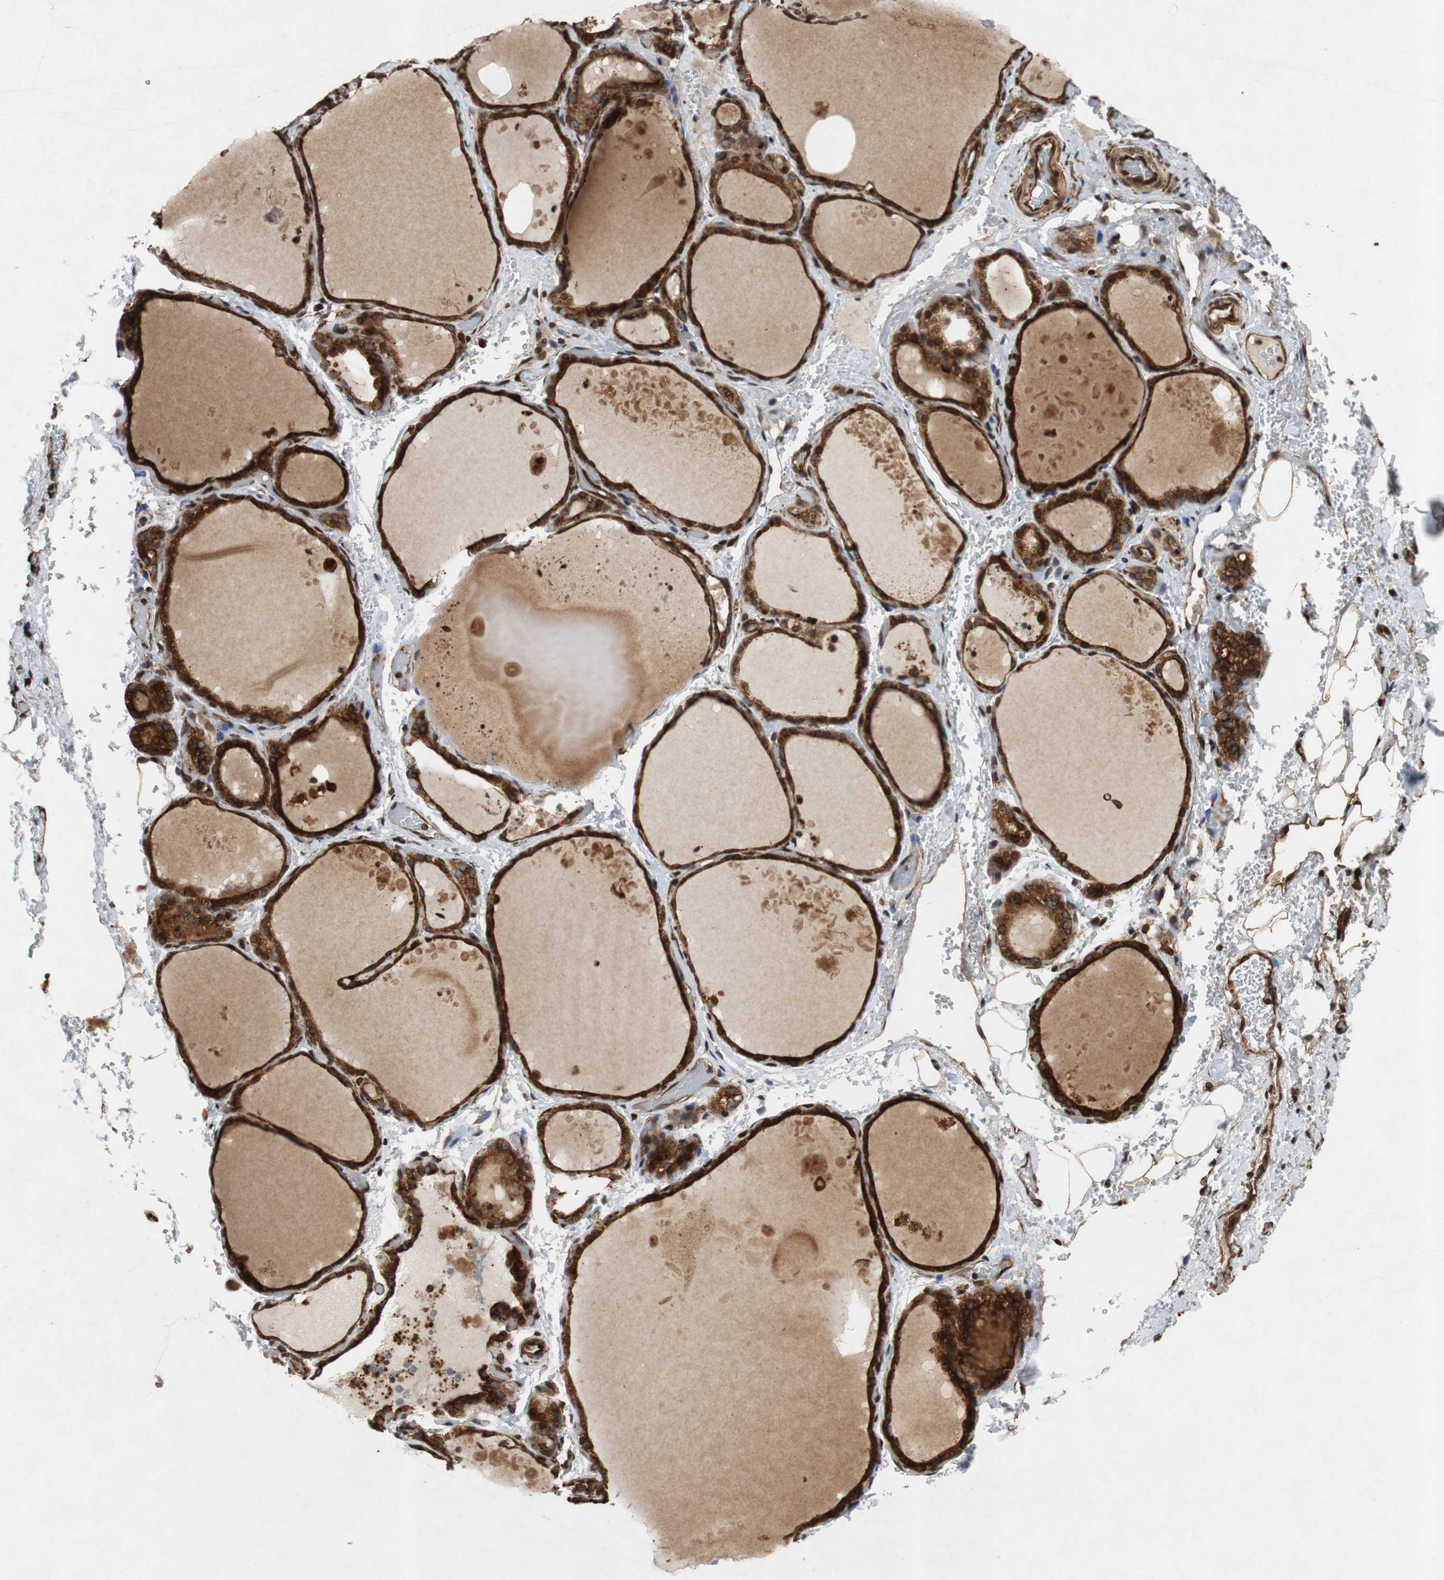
{"staining": {"intensity": "strong", "quantity": ">75%", "location": "cytoplasmic/membranous"}, "tissue": "thyroid gland", "cell_type": "Glandular cells", "image_type": "normal", "snomed": [{"axis": "morphology", "description": "Normal tissue, NOS"}, {"axis": "topography", "description": "Thyroid gland"}], "caption": "Immunohistochemistry (IHC) staining of benign thyroid gland, which demonstrates high levels of strong cytoplasmic/membranous staining in about >75% of glandular cells indicating strong cytoplasmic/membranous protein positivity. The staining was performed using DAB (brown) for protein detection and nuclei were counterstained in hematoxylin (blue).", "gene": "TUBA4A", "patient": {"sex": "male", "age": 61}}